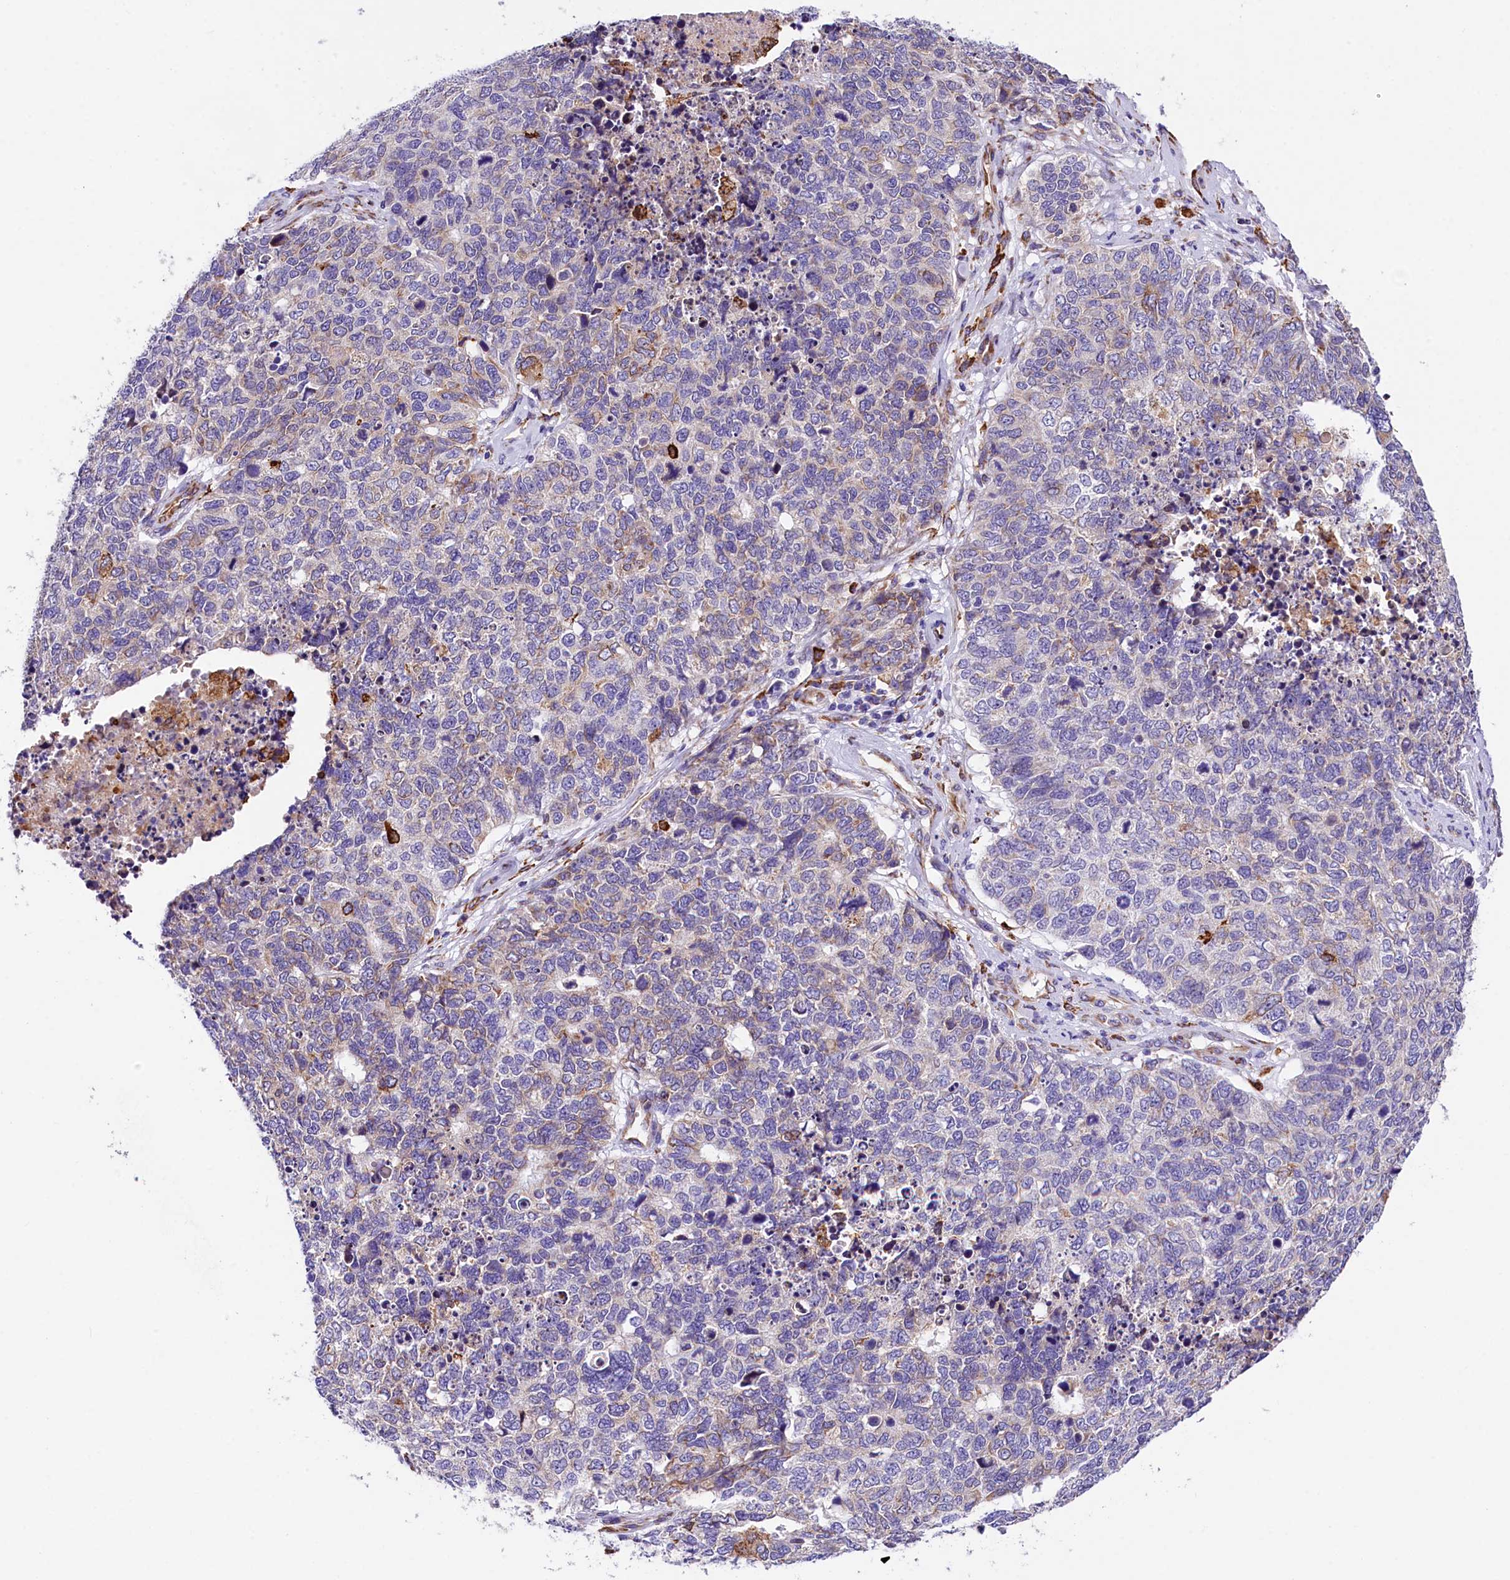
{"staining": {"intensity": "negative", "quantity": "none", "location": "none"}, "tissue": "cervical cancer", "cell_type": "Tumor cells", "image_type": "cancer", "snomed": [{"axis": "morphology", "description": "Squamous cell carcinoma, NOS"}, {"axis": "topography", "description": "Cervix"}], "caption": "The image reveals no significant positivity in tumor cells of cervical cancer (squamous cell carcinoma).", "gene": "ITGA1", "patient": {"sex": "female", "age": 63}}